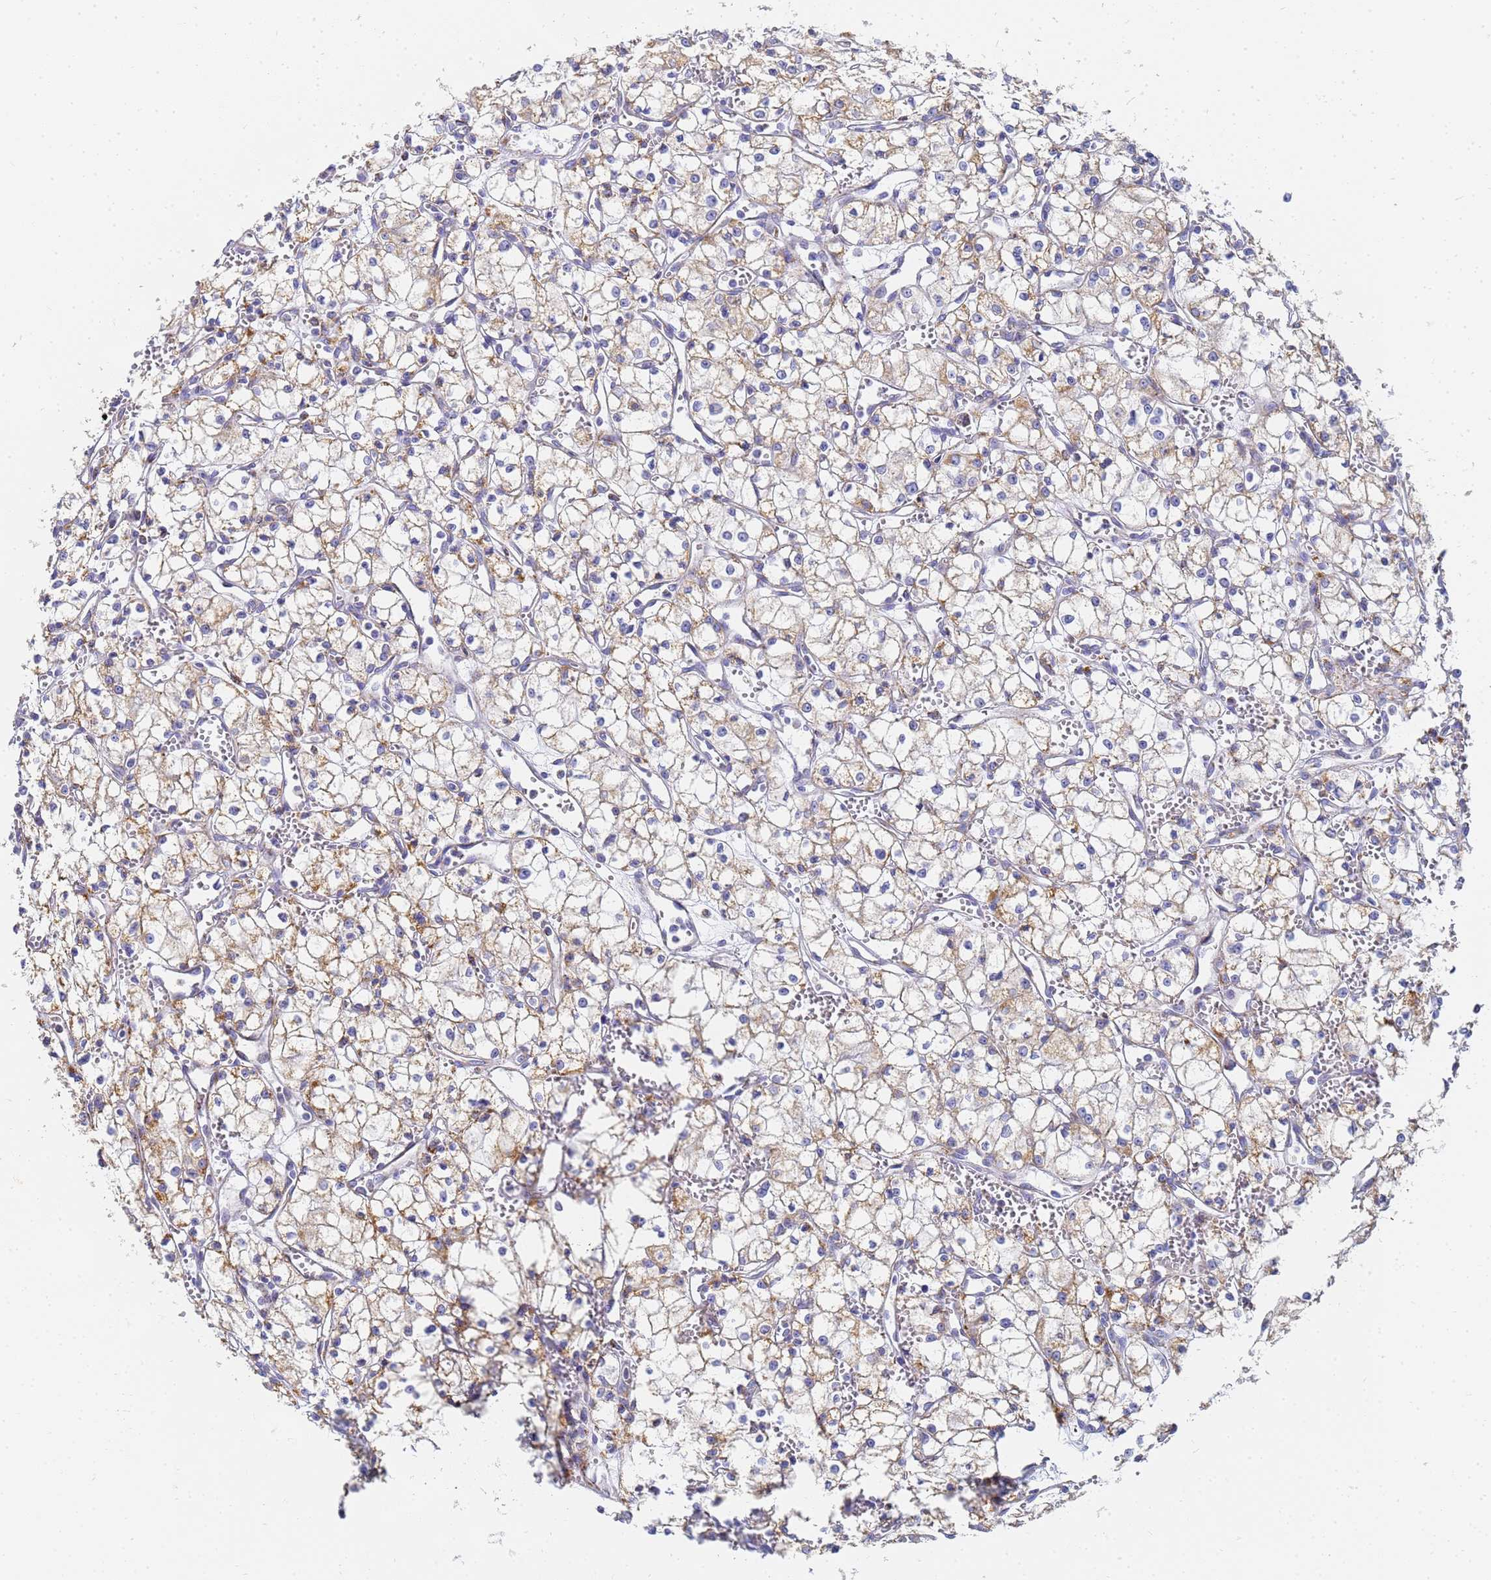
{"staining": {"intensity": "weak", "quantity": ">75%", "location": "cytoplasmic/membranous"}, "tissue": "renal cancer", "cell_type": "Tumor cells", "image_type": "cancer", "snomed": [{"axis": "morphology", "description": "Adenocarcinoma, NOS"}, {"axis": "topography", "description": "Kidney"}], "caption": "Tumor cells demonstrate low levels of weak cytoplasmic/membranous positivity in about >75% of cells in renal cancer (adenocarcinoma).", "gene": "CNIH4", "patient": {"sex": "male", "age": 59}}